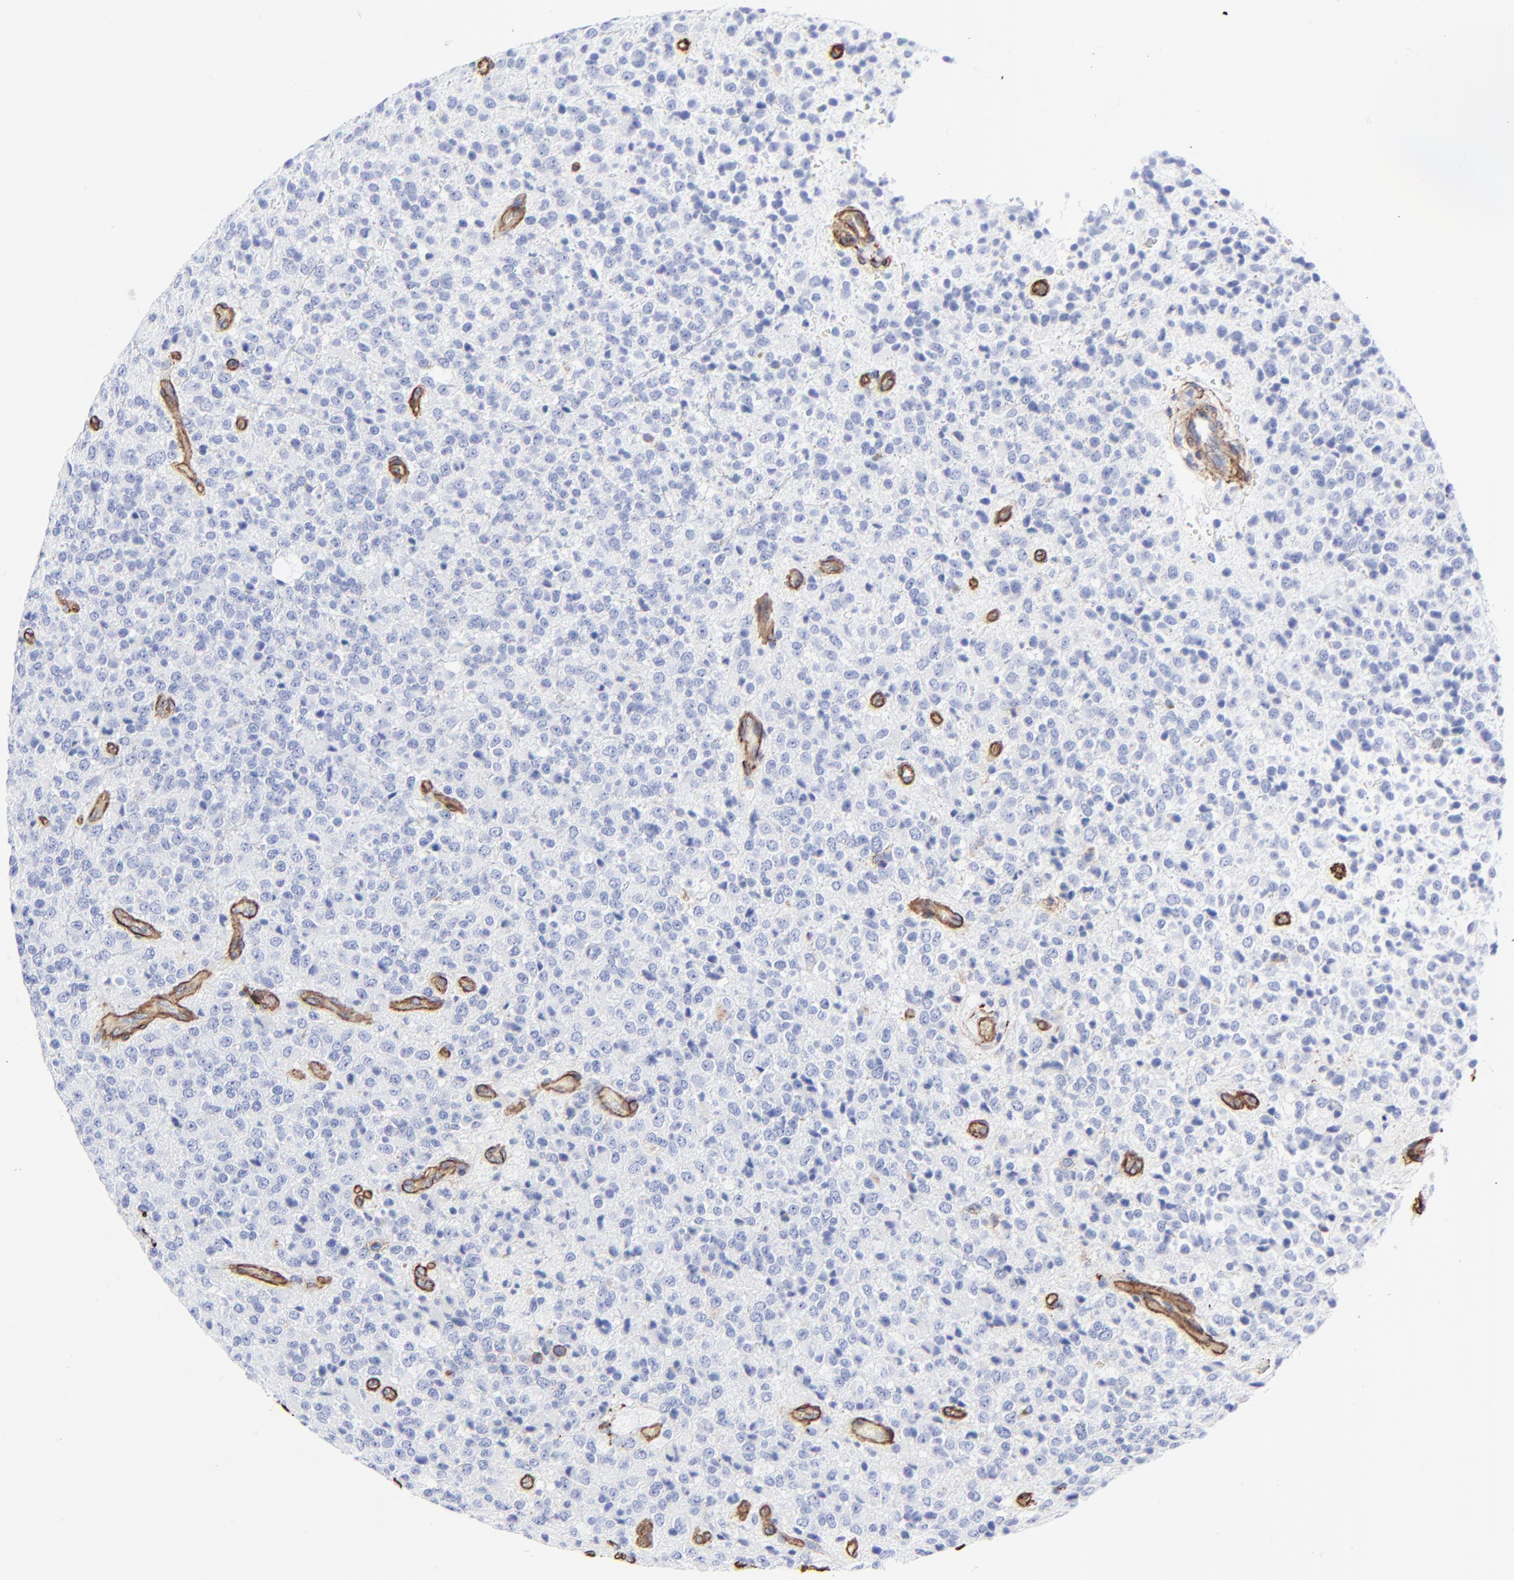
{"staining": {"intensity": "negative", "quantity": "none", "location": "none"}, "tissue": "glioma", "cell_type": "Tumor cells", "image_type": "cancer", "snomed": [{"axis": "morphology", "description": "Glioma, malignant, High grade"}, {"axis": "topography", "description": "pancreas cauda"}], "caption": "Immunohistochemical staining of human malignant glioma (high-grade) displays no significant positivity in tumor cells.", "gene": "CAV1", "patient": {"sex": "male", "age": 60}}